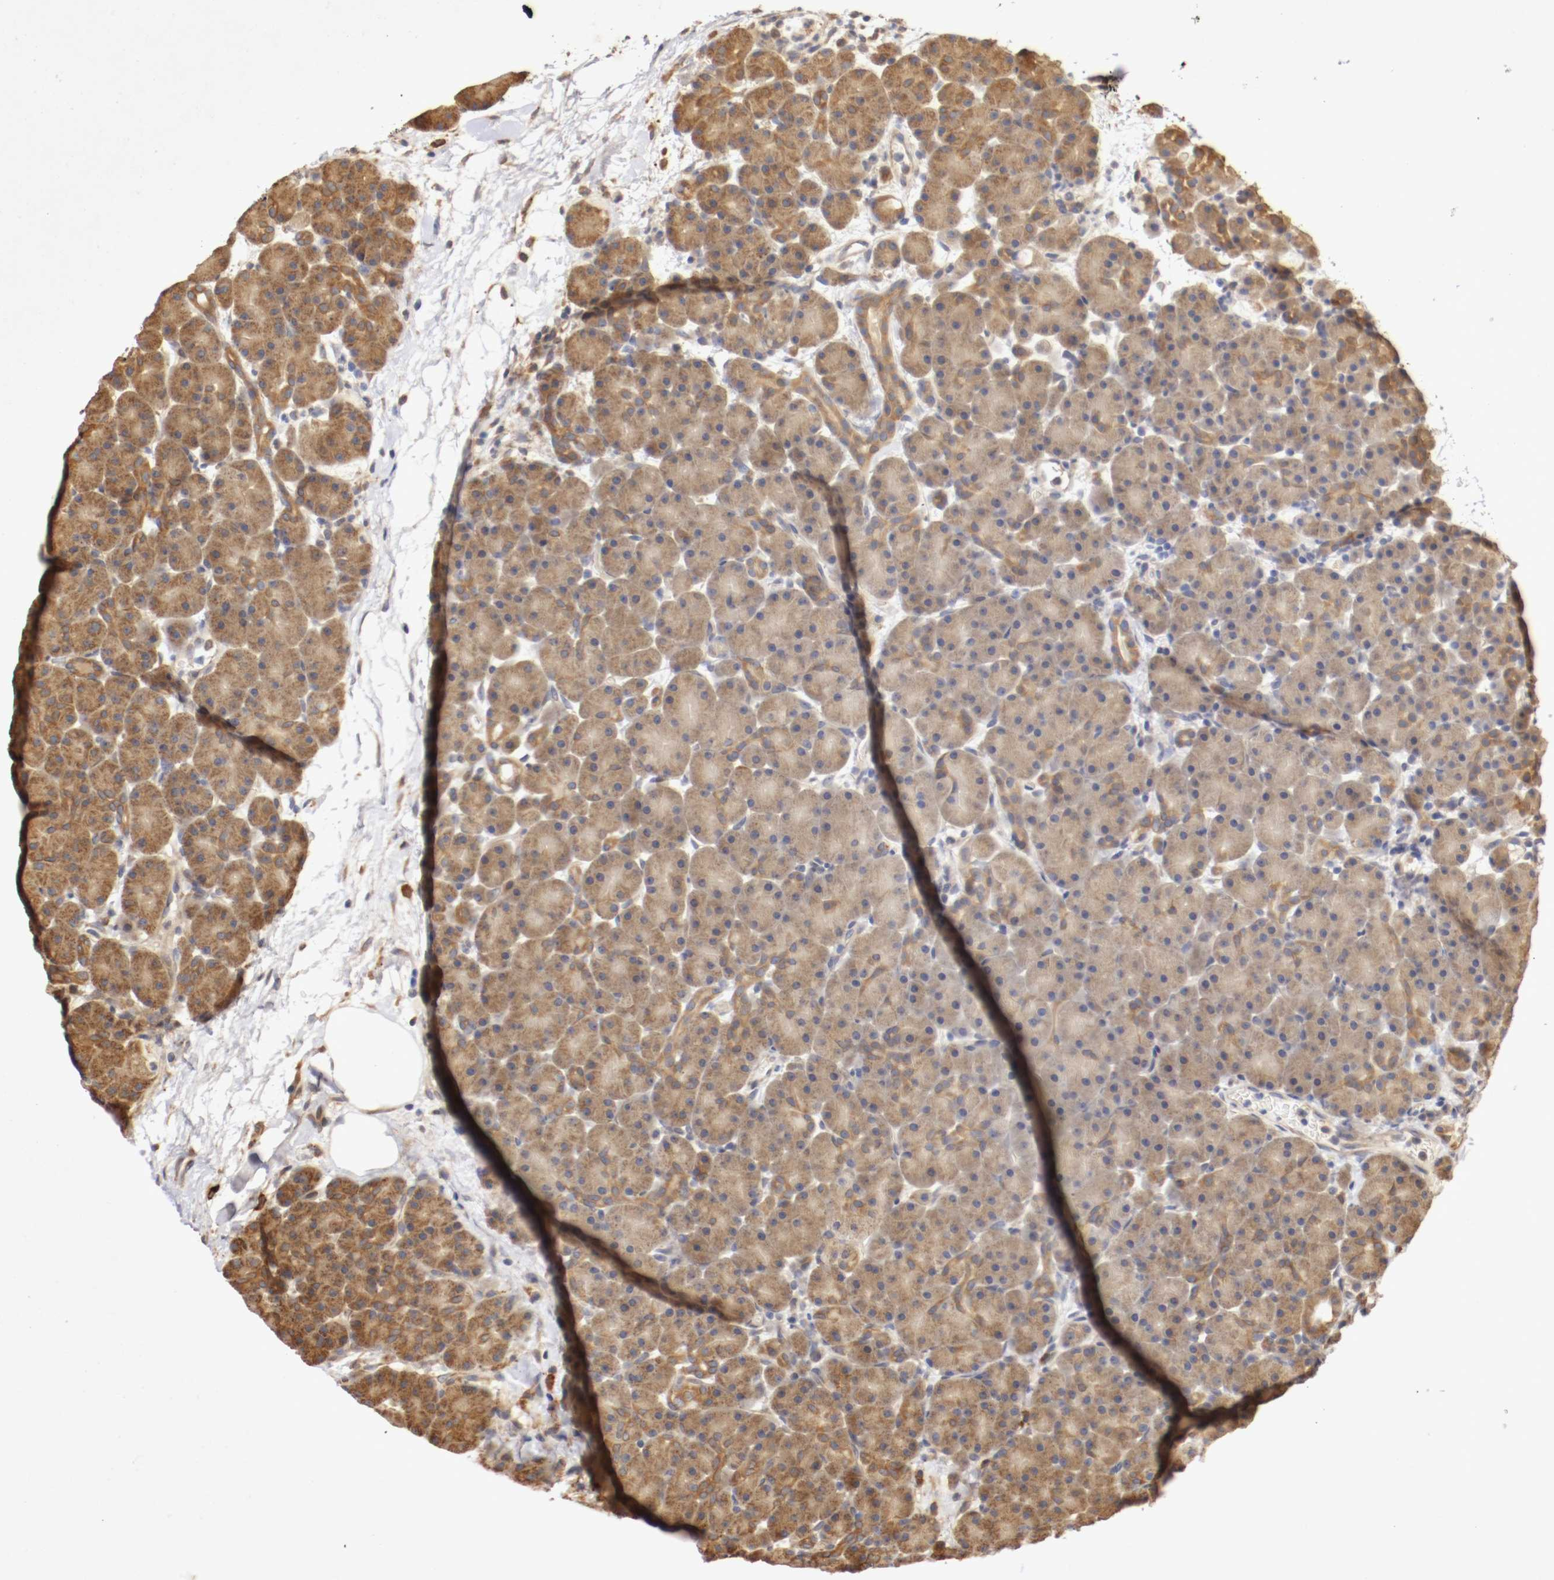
{"staining": {"intensity": "strong", "quantity": ">75%", "location": "cytoplasmic/membranous"}, "tissue": "pancreas", "cell_type": "Exocrine glandular cells", "image_type": "normal", "snomed": [{"axis": "morphology", "description": "Normal tissue, NOS"}, {"axis": "topography", "description": "Pancreas"}], "caption": "Human pancreas stained with a brown dye demonstrates strong cytoplasmic/membranous positive staining in about >75% of exocrine glandular cells.", "gene": "VEZT", "patient": {"sex": "male", "age": 66}}